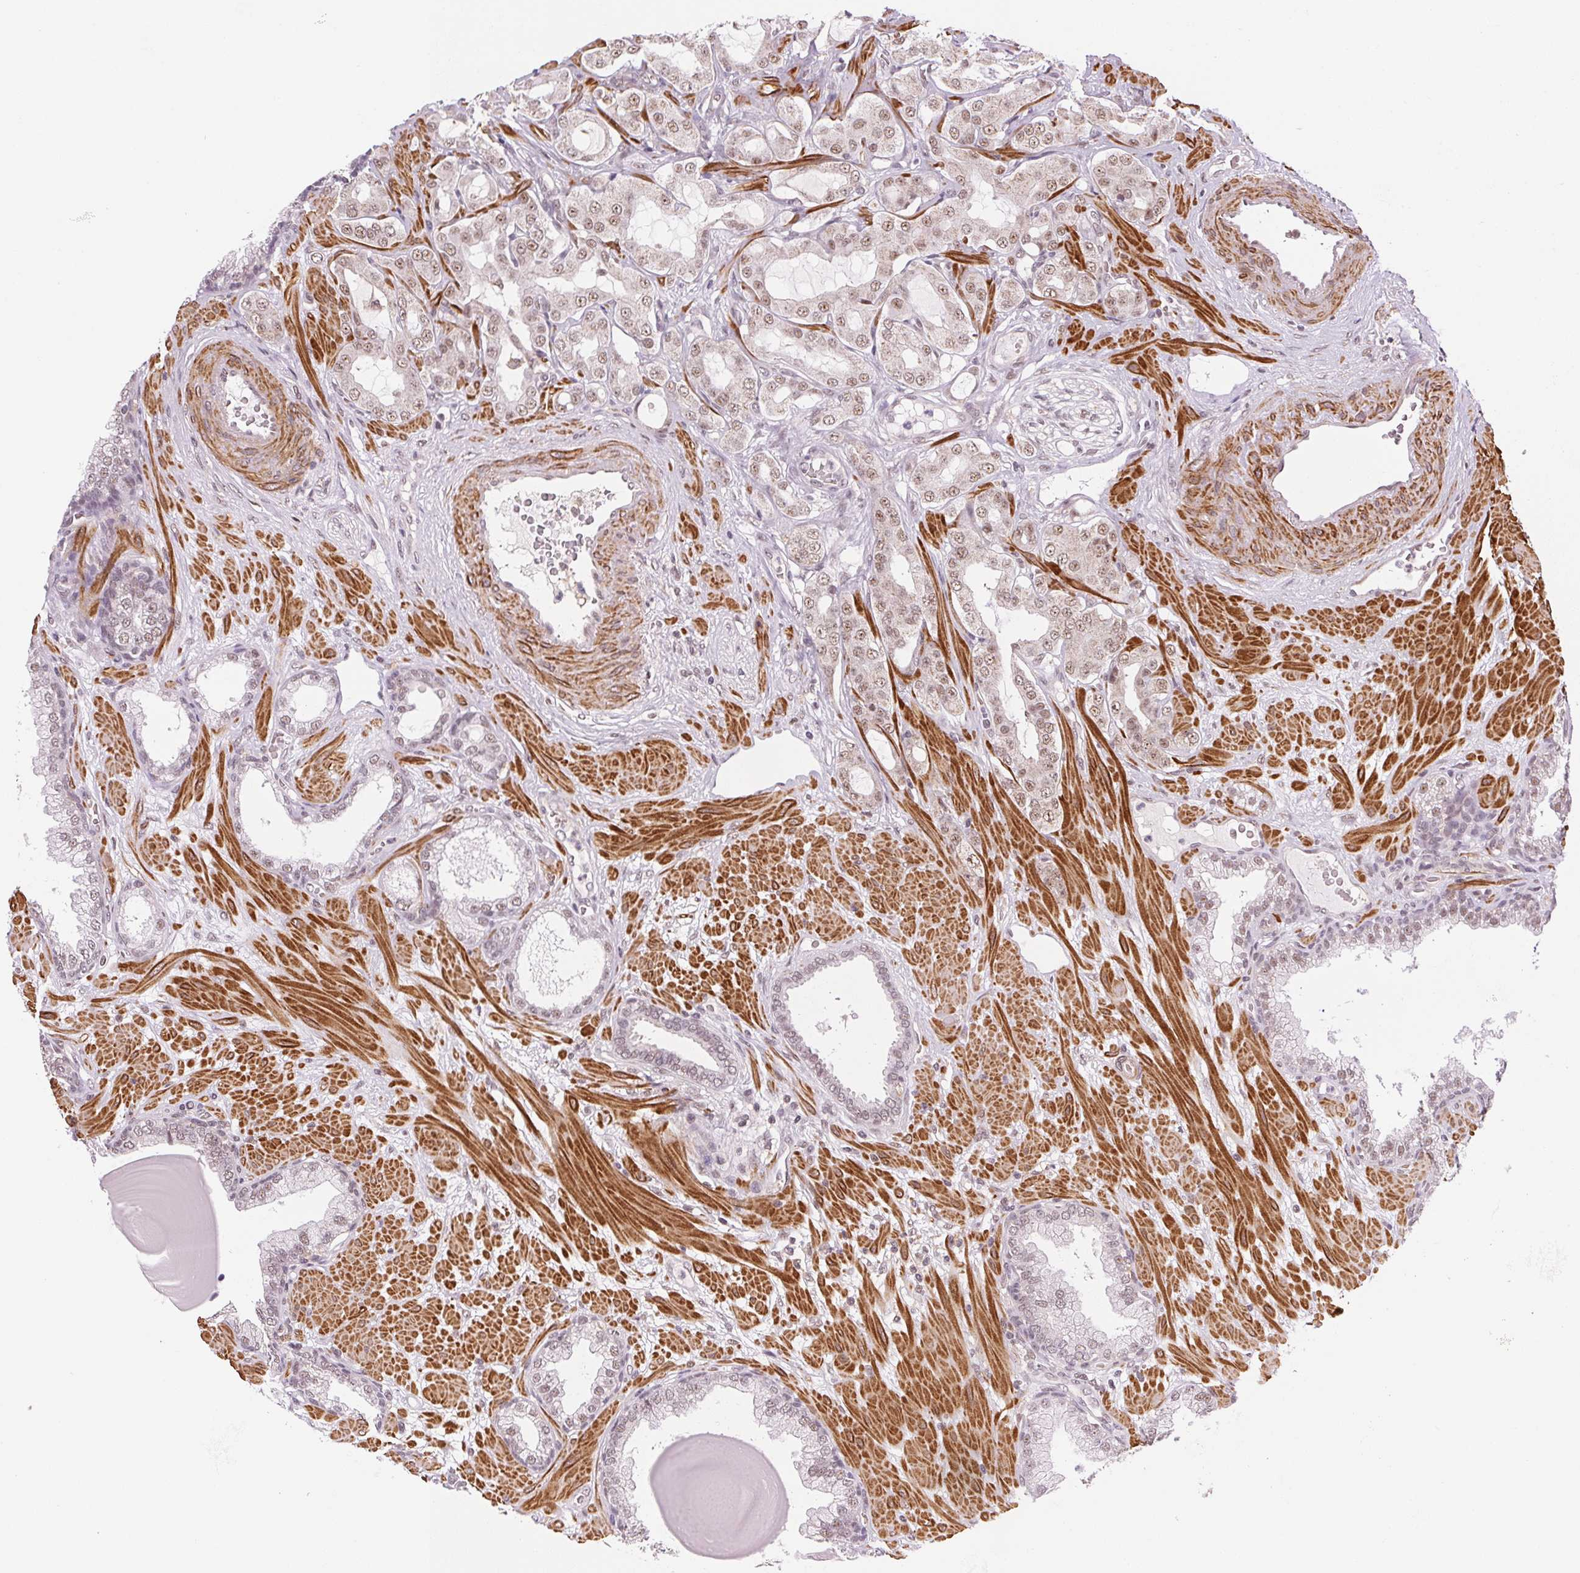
{"staining": {"intensity": "weak", "quantity": "25%-75%", "location": "nuclear"}, "tissue": "prostate cancer", "cell_type": "Tumor cells", "image_type": "cancer", "snomed": [{"axis": "morphology", "description": "Adenocarcinoma, Low grade"}, {"axis": "topography", "description": "Prostate"}], "caption": "Immunohistochemistry image of neoplastic tissue: human prostate adenocarcinoma (low-grade) stained using IHC reveals low levels of weak protein expression localized specifically in the nuclear of tumor cells, appearing as a nuclear brown color.", "gene": "HNRNPDL", "patient": {"sex": "male", "age": 57}}